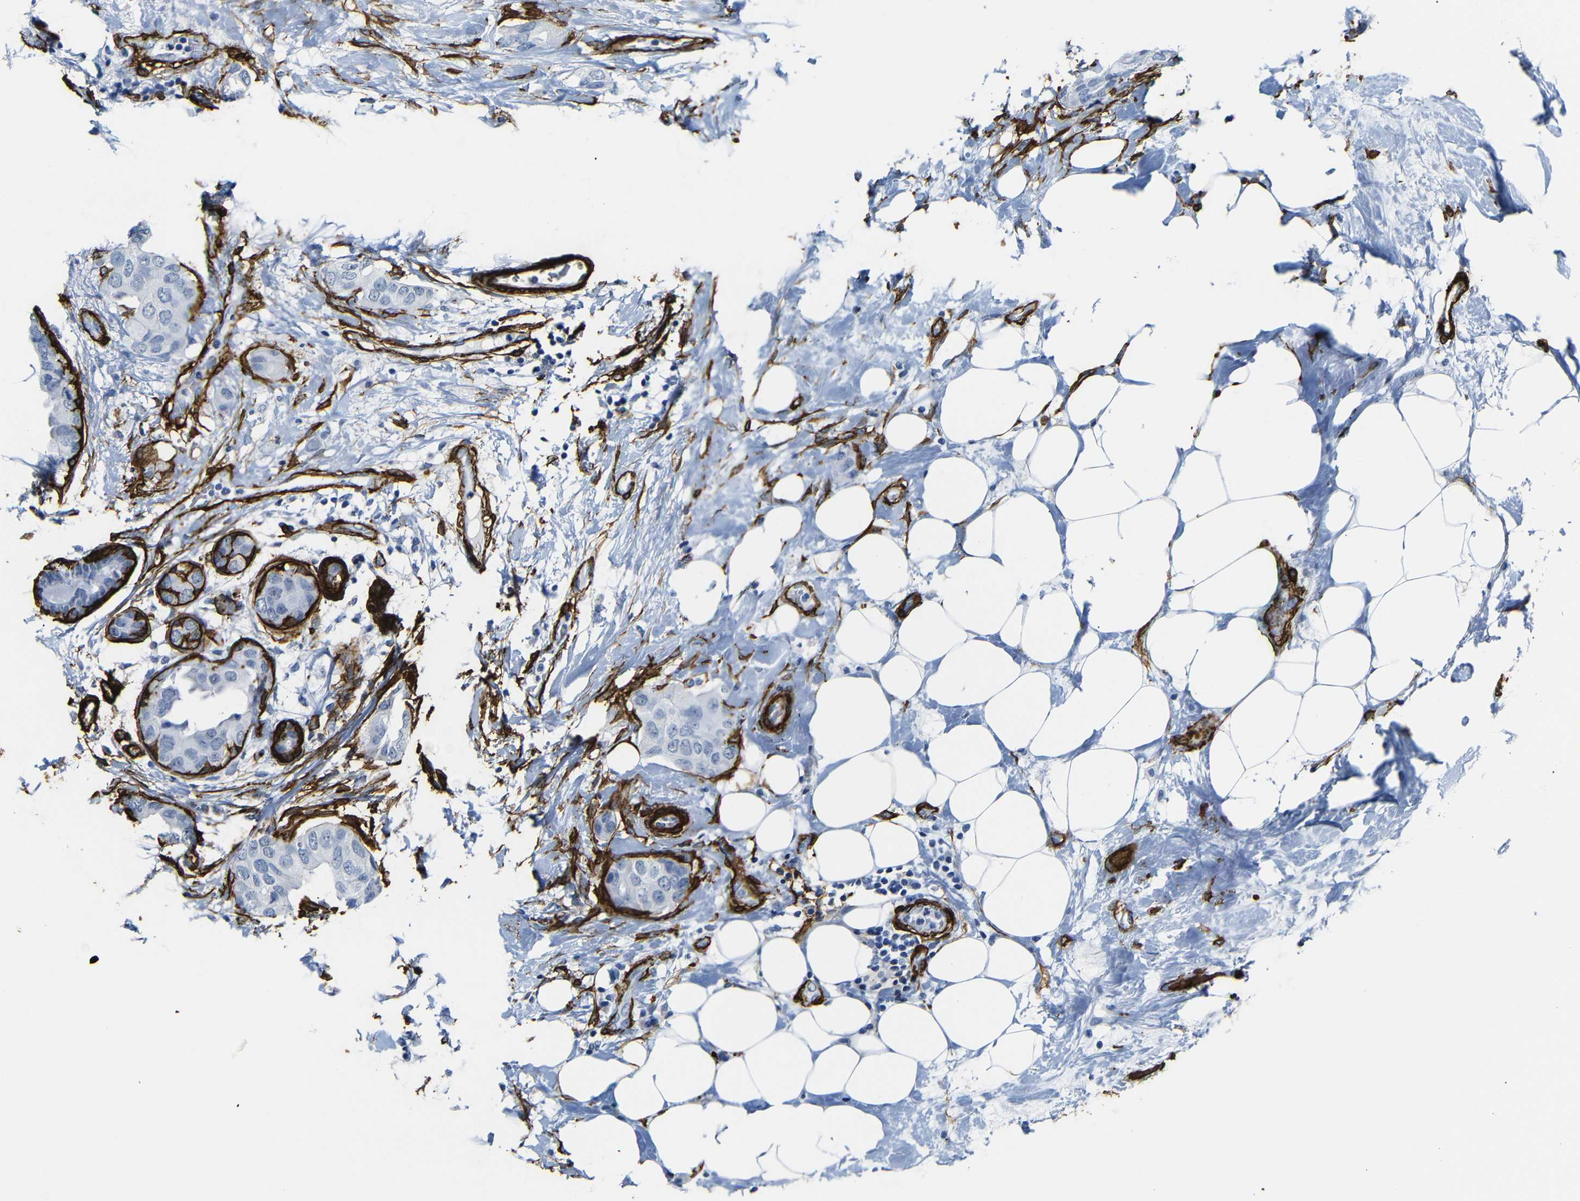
{"staining": {"intensity": "negative", "quantity": "none", "location": "none"}, "tissue": "breast cancer", "cell_type": "Tumor cells", "image_type": "cancer", "snomed": [{"axis": "morphology", "description": "Duct carcinoma"}, {"axis": "topography", "description": "Breast"}], "caption": "A histopathology image of human breast cancer is negative for staining in tumor cells.", "gene": "ACTA2", "patient": {"sex": "female", "age": 40}}